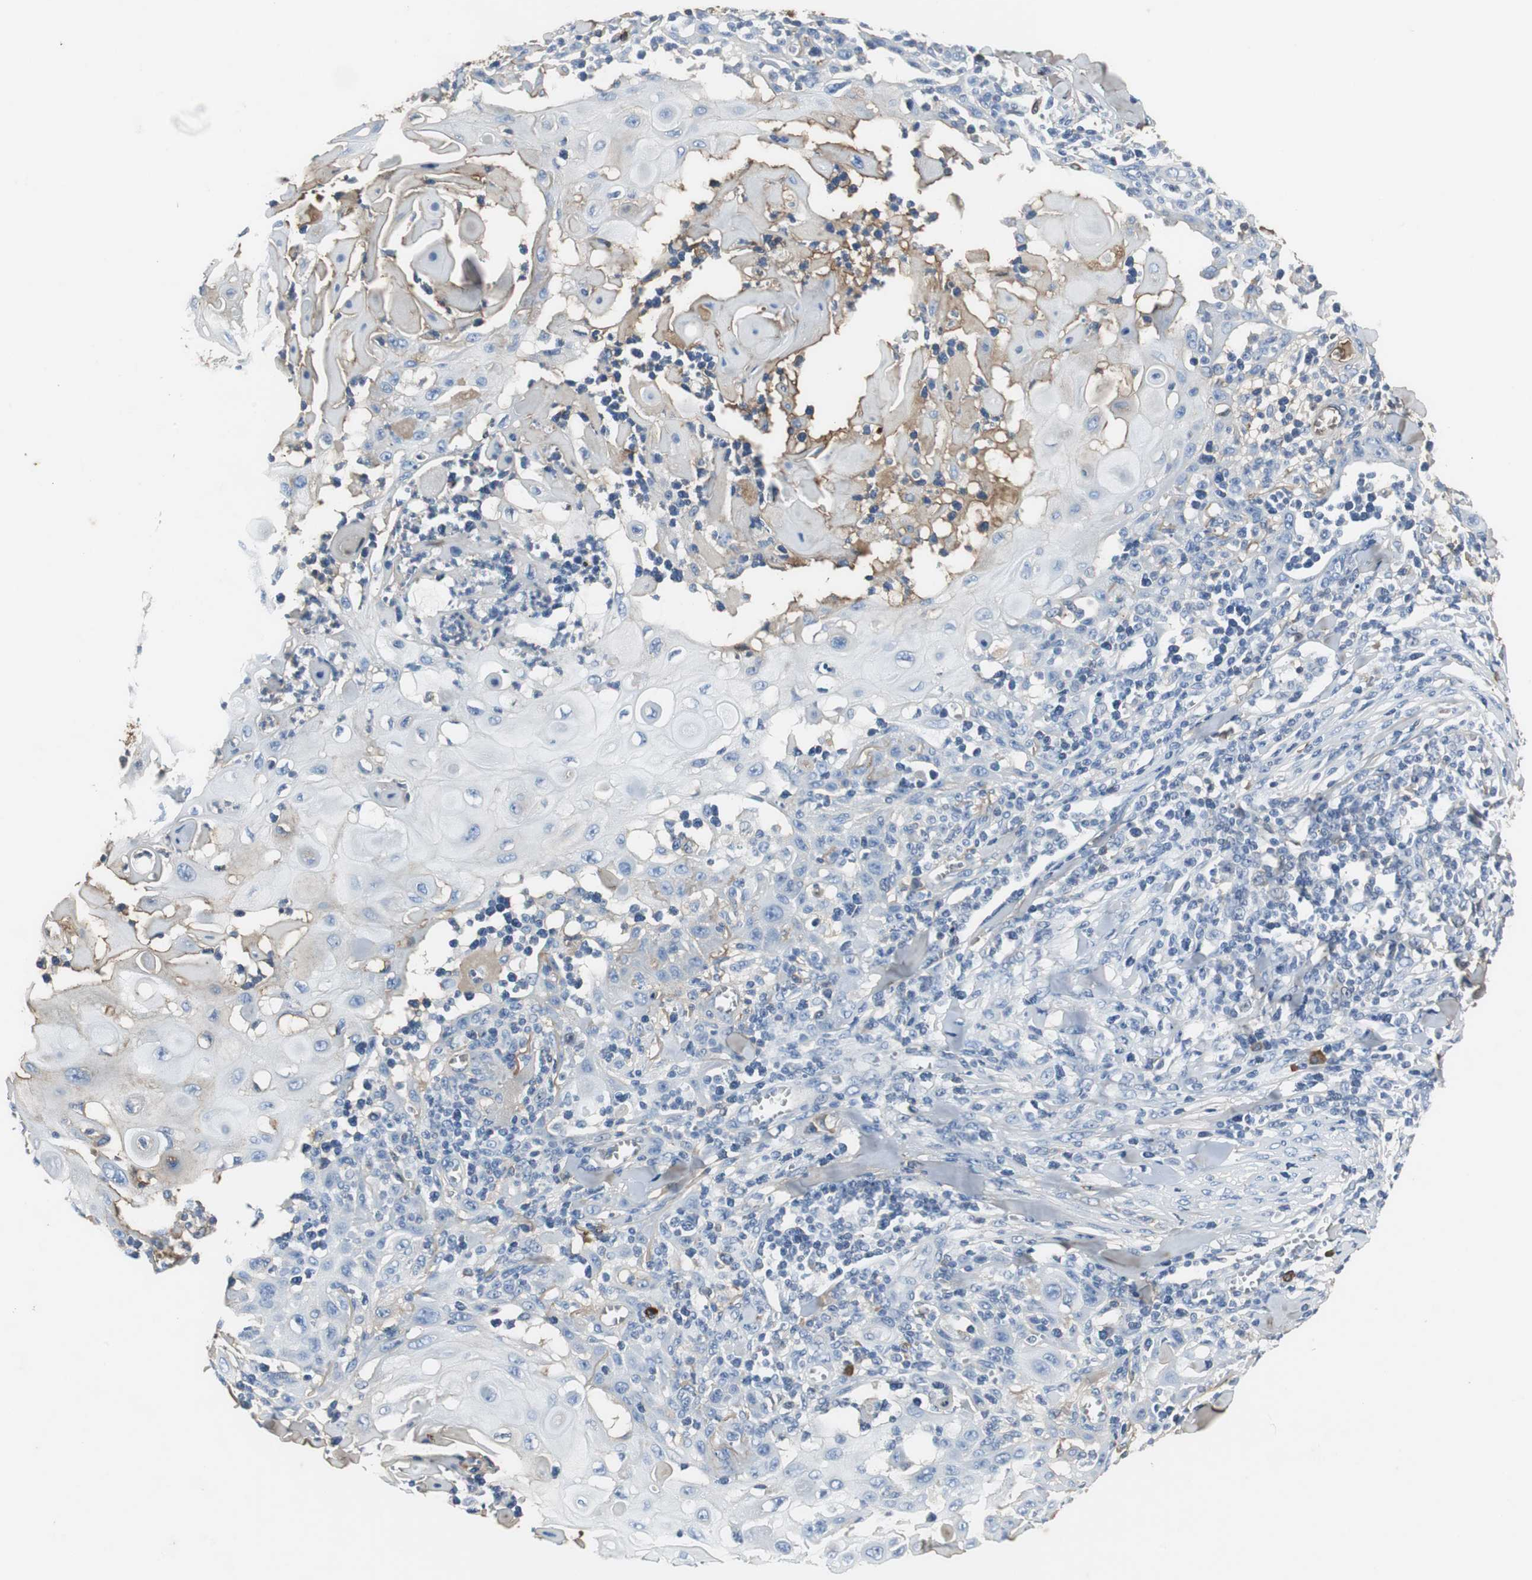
{"staining": {"intensity": "negative", "quantity": "none", "location": "none"}, "tissue": "skin cancer", "cell_type": "Tumor cells", "image_type": "cancer", "snomed": [{"axis": "morphology", "description": "Squamous cell carcinoma, NOS"}, {"axis": "topography", "description": "Skin"}], "caption": "There is no significant positivity in tumor cells of skin squamous cell carcinoma.", "gene": "IGHA1", "patient": {"sex": "male", "age": 24}}